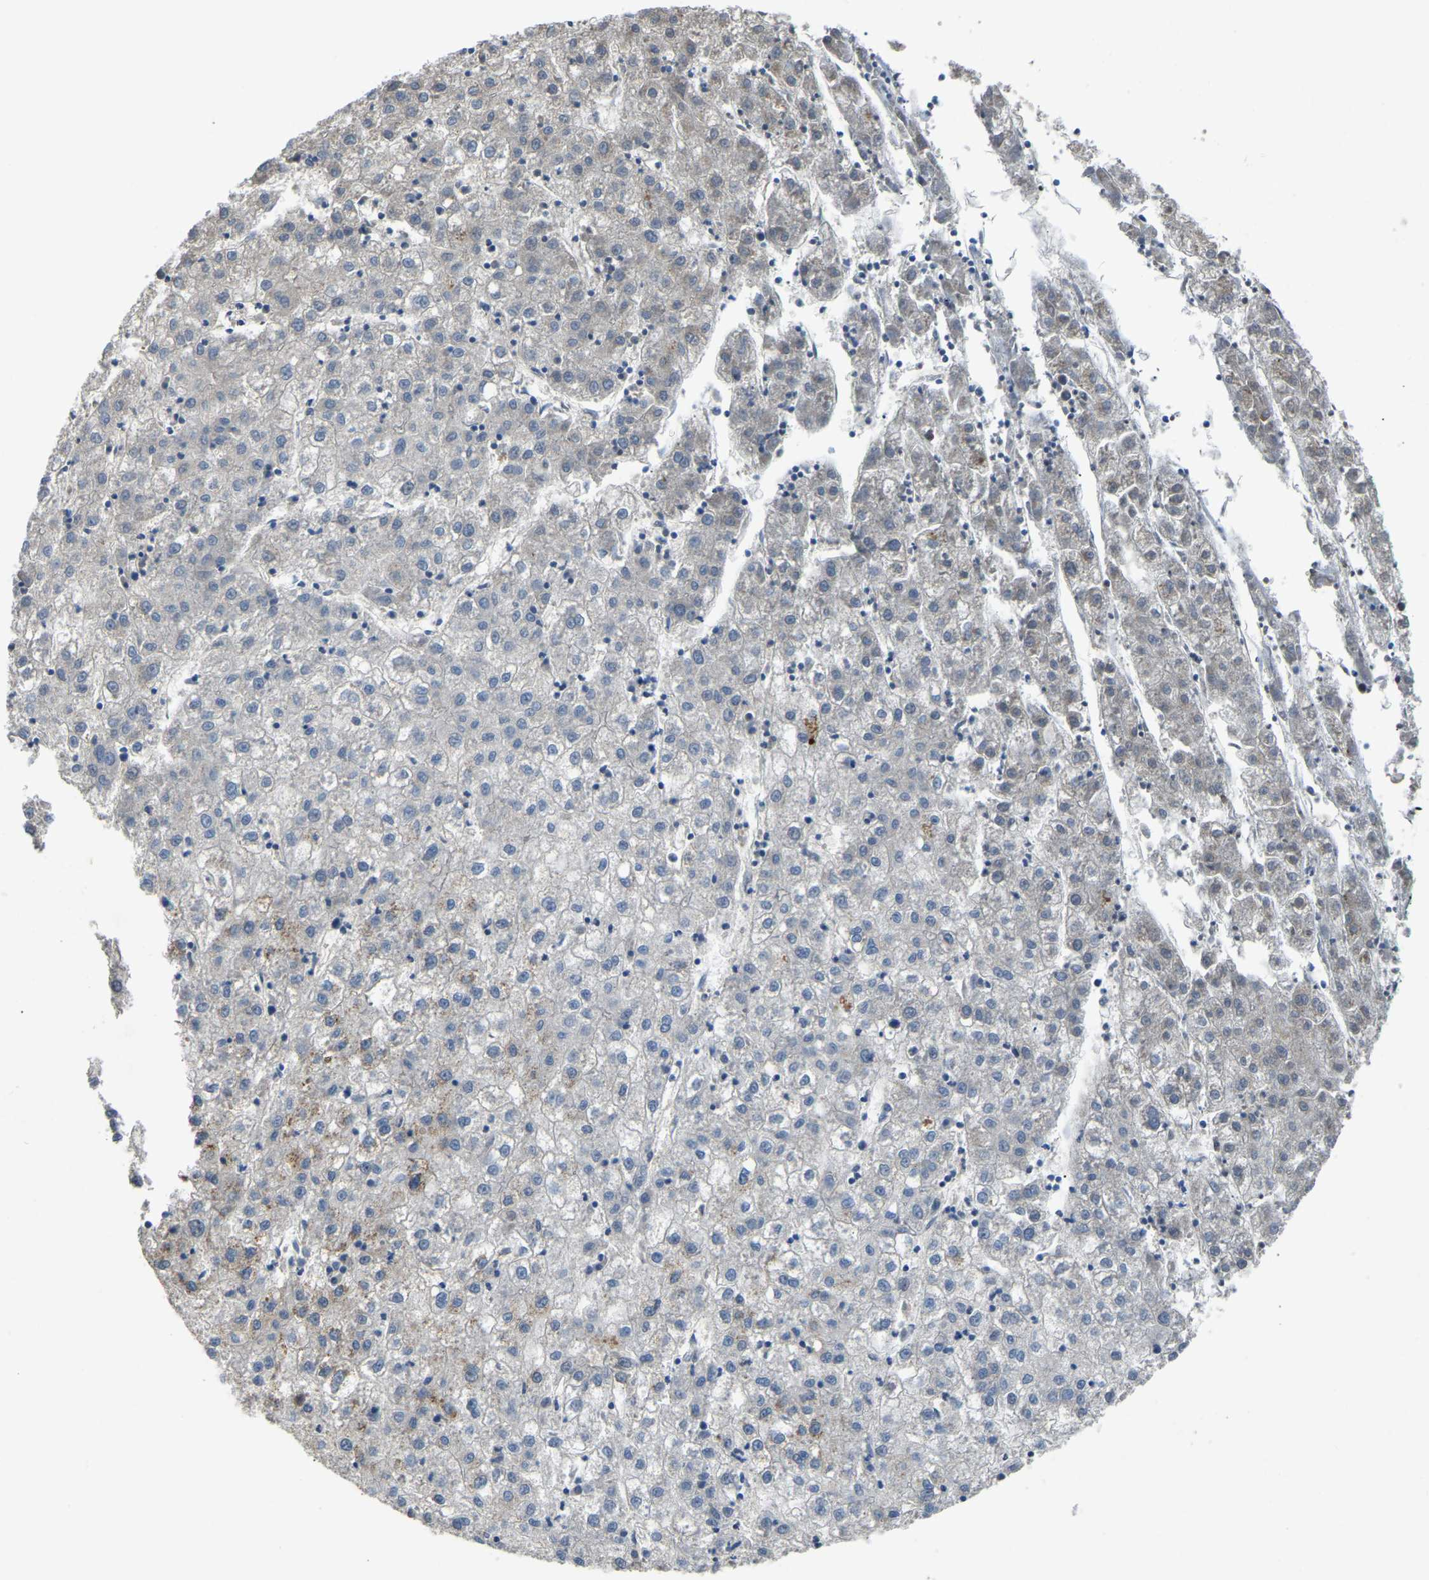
{"staining": {"intensity": "negative", "quantity": "none", "location": "none"}, "tissue": "liver cancer", "cell_type": "Tumor cells", "image_type": "cancer", "snomed": [{"axis": "morphology", "description": "Carcinoma, Hepatocellular, NOS"}, {"axis": "topography", "description": "Liver"}], "caption": "There is no significant positivity in tumor cells of liver cancer (hepatocellular carcinoma).", "gene": "HIGD2B", "patient": {"sex": "male", "age": 72}}